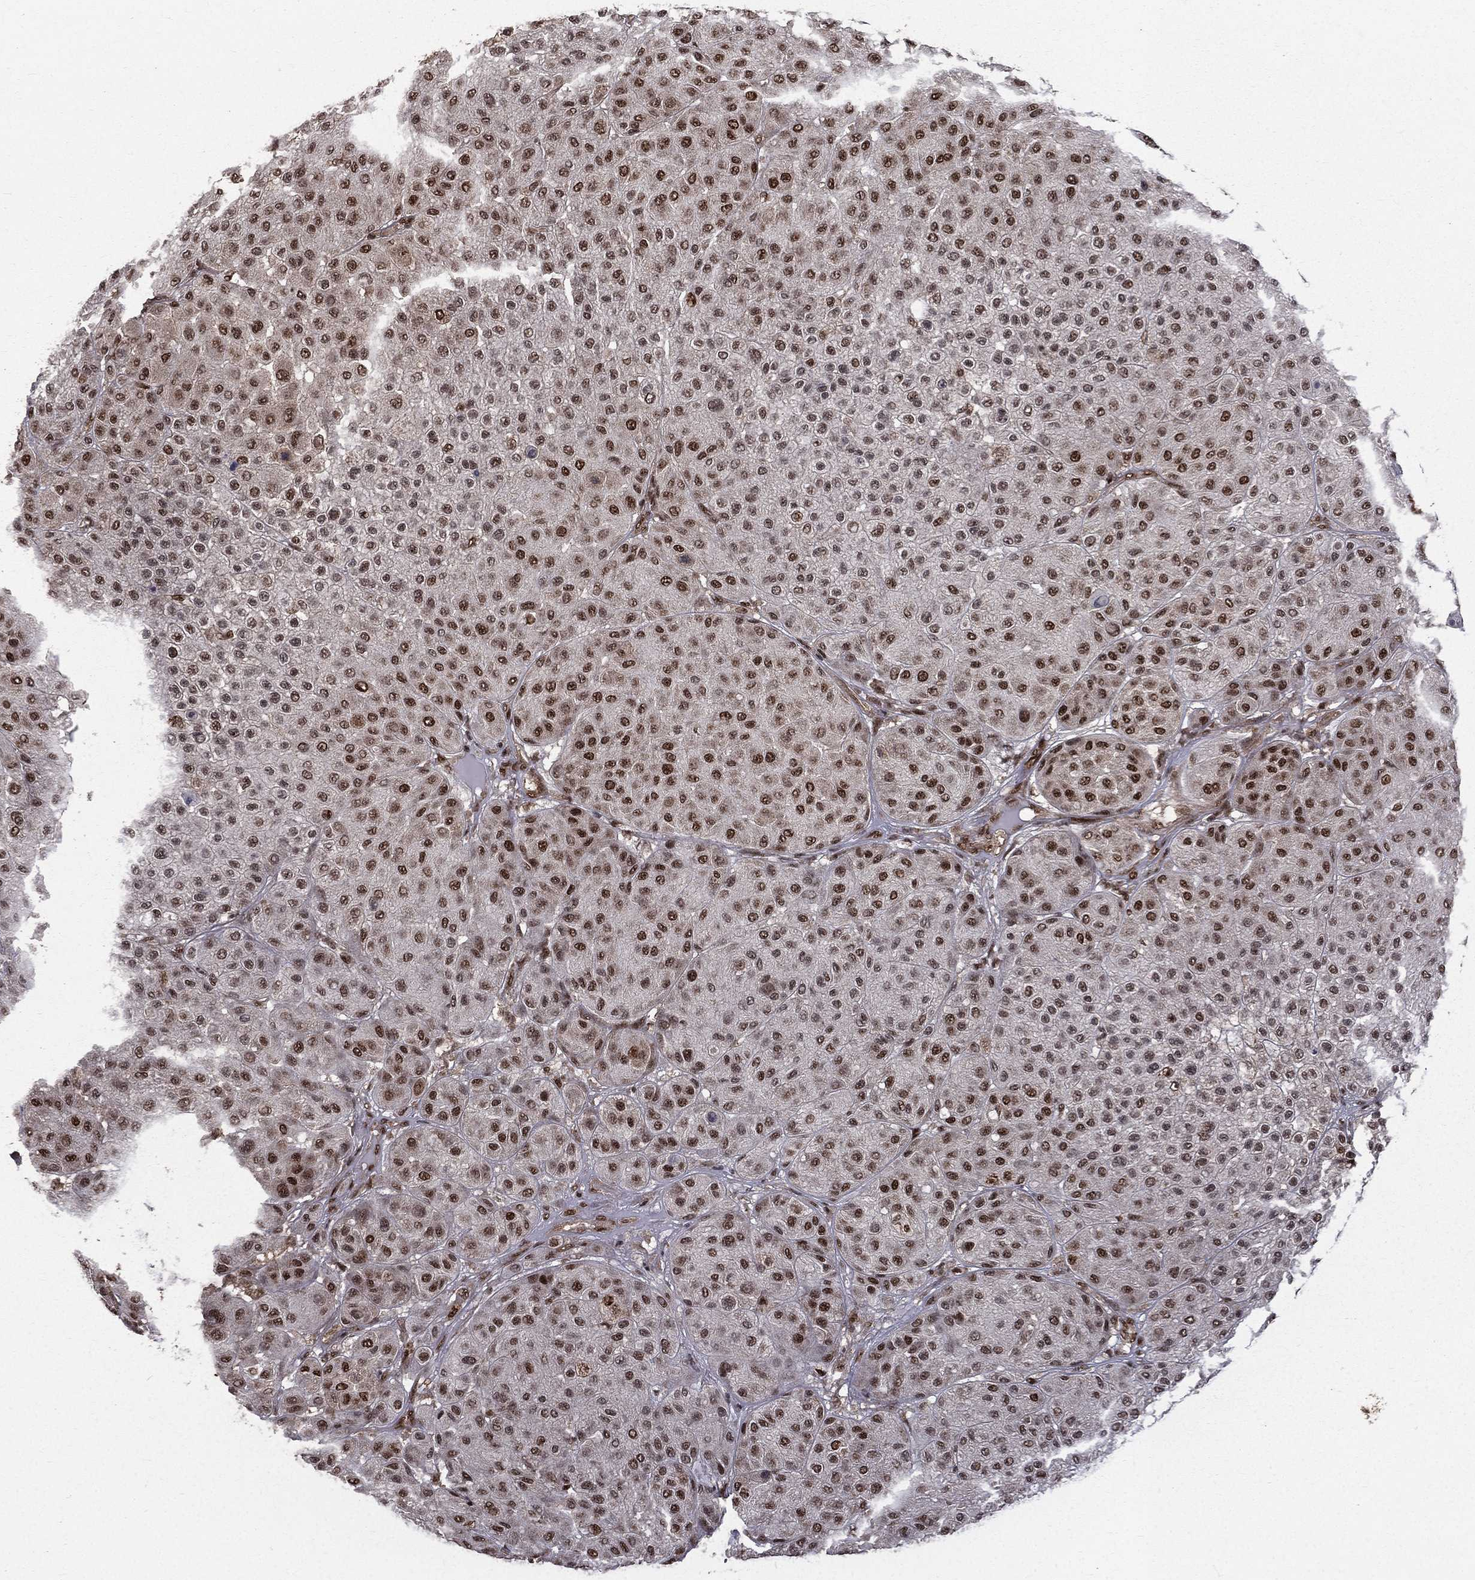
{"staining": {"intensity": "strong", "quantity": "25%-75%", "location": "nuclear"}, "tissue": "melanoma", "cell_type": "Tumor cells", "image_type": "cancer", "snomed": [{"axis": "morphology", "description": "Malignant melanoma, Metastatic site"}, {"axis": "topography", "description": "Smooth muscle"}], "caption": "The micrograph reveals a brown stain indicating the presence of a protein in the nuclear of tumor cells in malignant melanoma (metastatic site).", "gene": "JMJD6", "patient": {"sex": "male", "age": 41}}